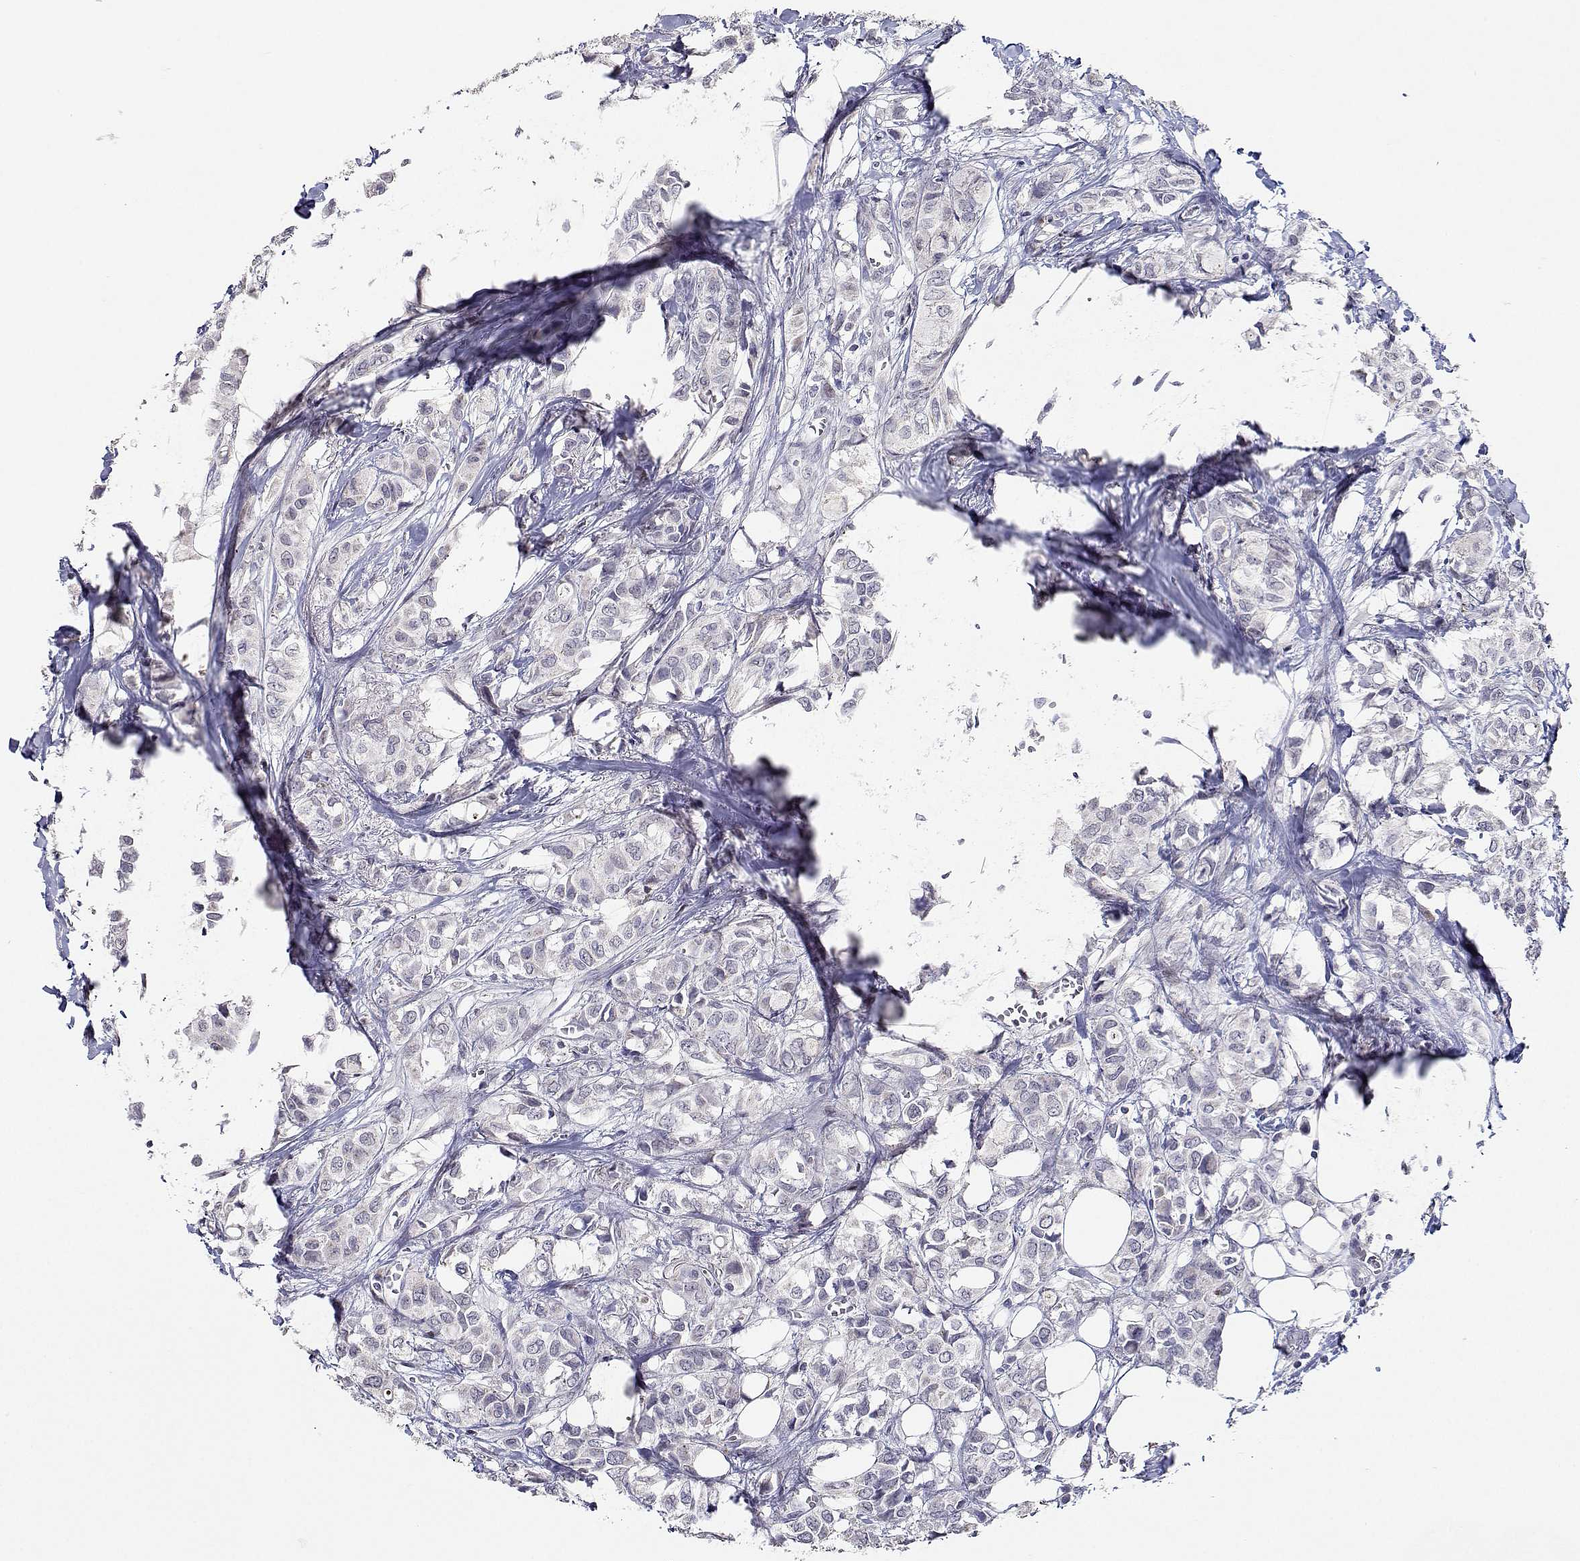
{"staining": {"intensity": "negative", "quantity": "none", "location": "none"}, "tissue": "breast cancer", "cell_type": "Tumor cells", "image_type": "cancer", "snomed": [{"axis": "morphology", "description": "Duct carcinoma"}, {"axis": "topography", "description": "Breast"}], "caption": "DAB immunohistochemical staining of invasive ductal carcinoma (breast) shows no significant positivity in tumor cells.", "gene": "RBPJL", "patient": {"sex": "female", "age": 85}}